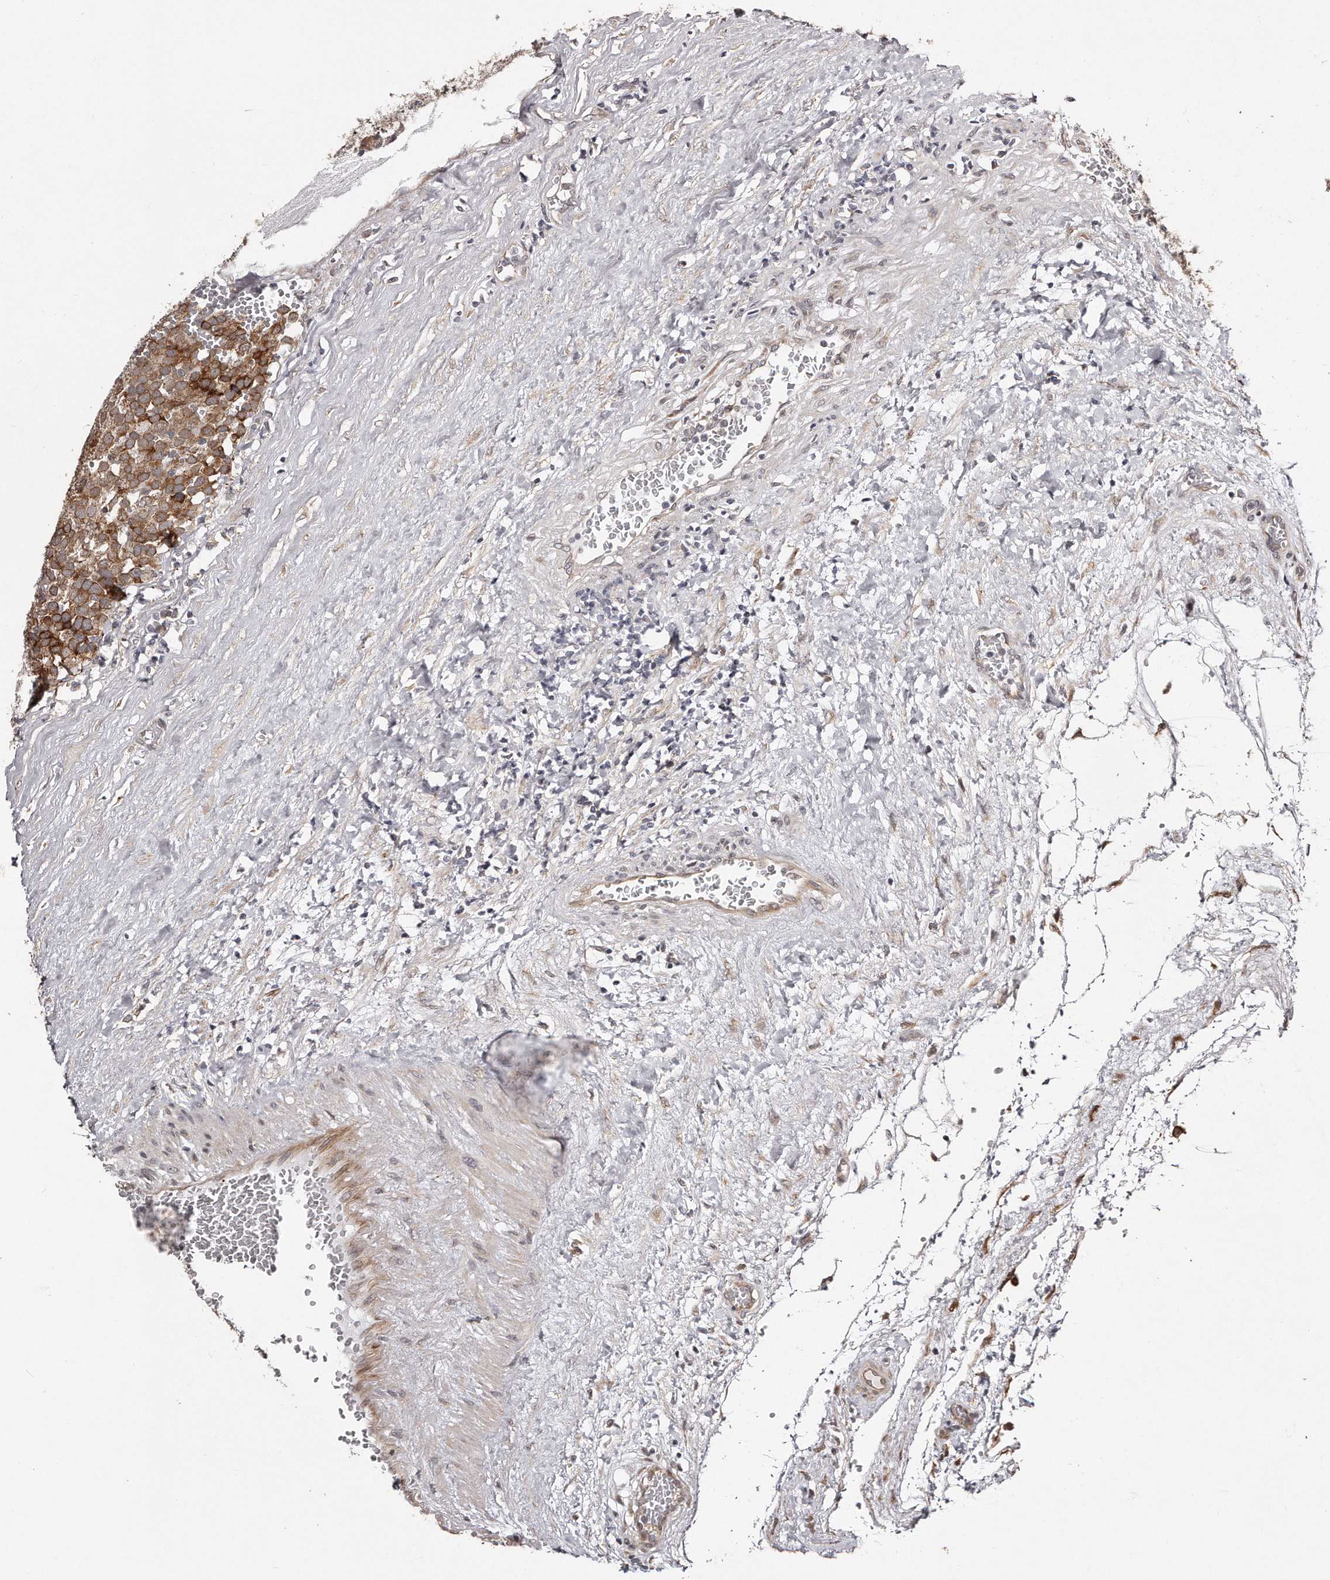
{"staining": {"intensity": "moderate", "quantity": ">75%", "location": "cytoplasmic/membranous"}, "tissue": "testis cancer", "cell_type": "Tumor cells", "image_type": "cancer", "snomed": [{"axis": "morphology", "description": "Seminoma, NOS"}, {"axis": "topography", "description": "Testis"}], "caption": "Seminoma (testis) was stained to show a protein in brown. There is medium levels of moderate cytoplasmic/membranous positivity in about >75% of tumor cells.", "gene": "TRAPPC14", "patient": {"sex": "male", "age": 71}}